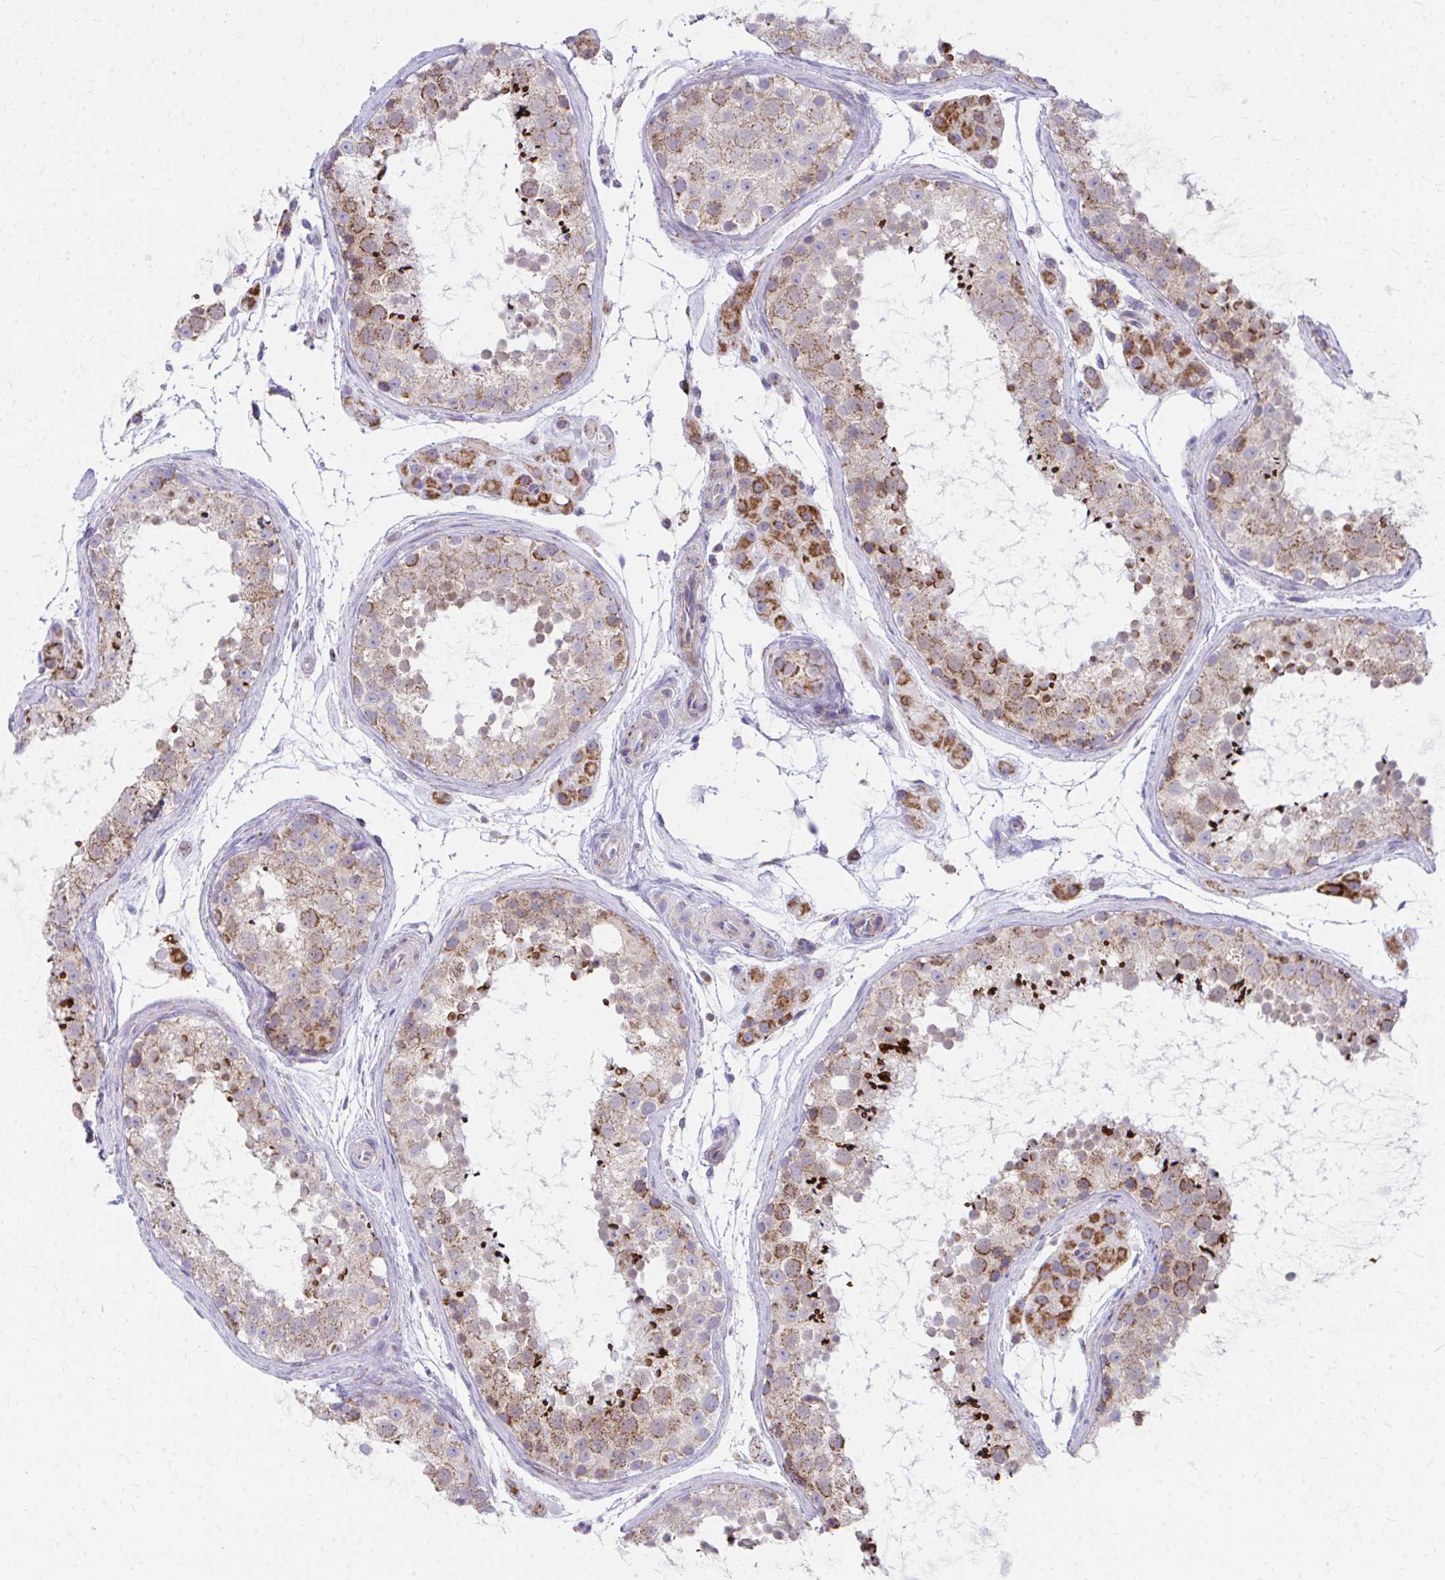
{"staining": {"intensity": "strong", "quantity": "25%-75%", "location": "cytoplasmic/membranous"}, "tissue": "testis", "cell_type": "Cells in seminiferous ducts", "image_type": "normal", "snomed": [{"axis": "morphology", "description": "Normal tissue, NOS"}, {"axis": "topography", "description": "Testis"}], "caption": "Strong cytoplasmic/membranous expression for a protein is seen in about 25%-75% of cells in seminiferous ducts of unremarkable testis using IHC.", "gene": "MRPL19", "patient": {"sex": "male", "age": 41}}